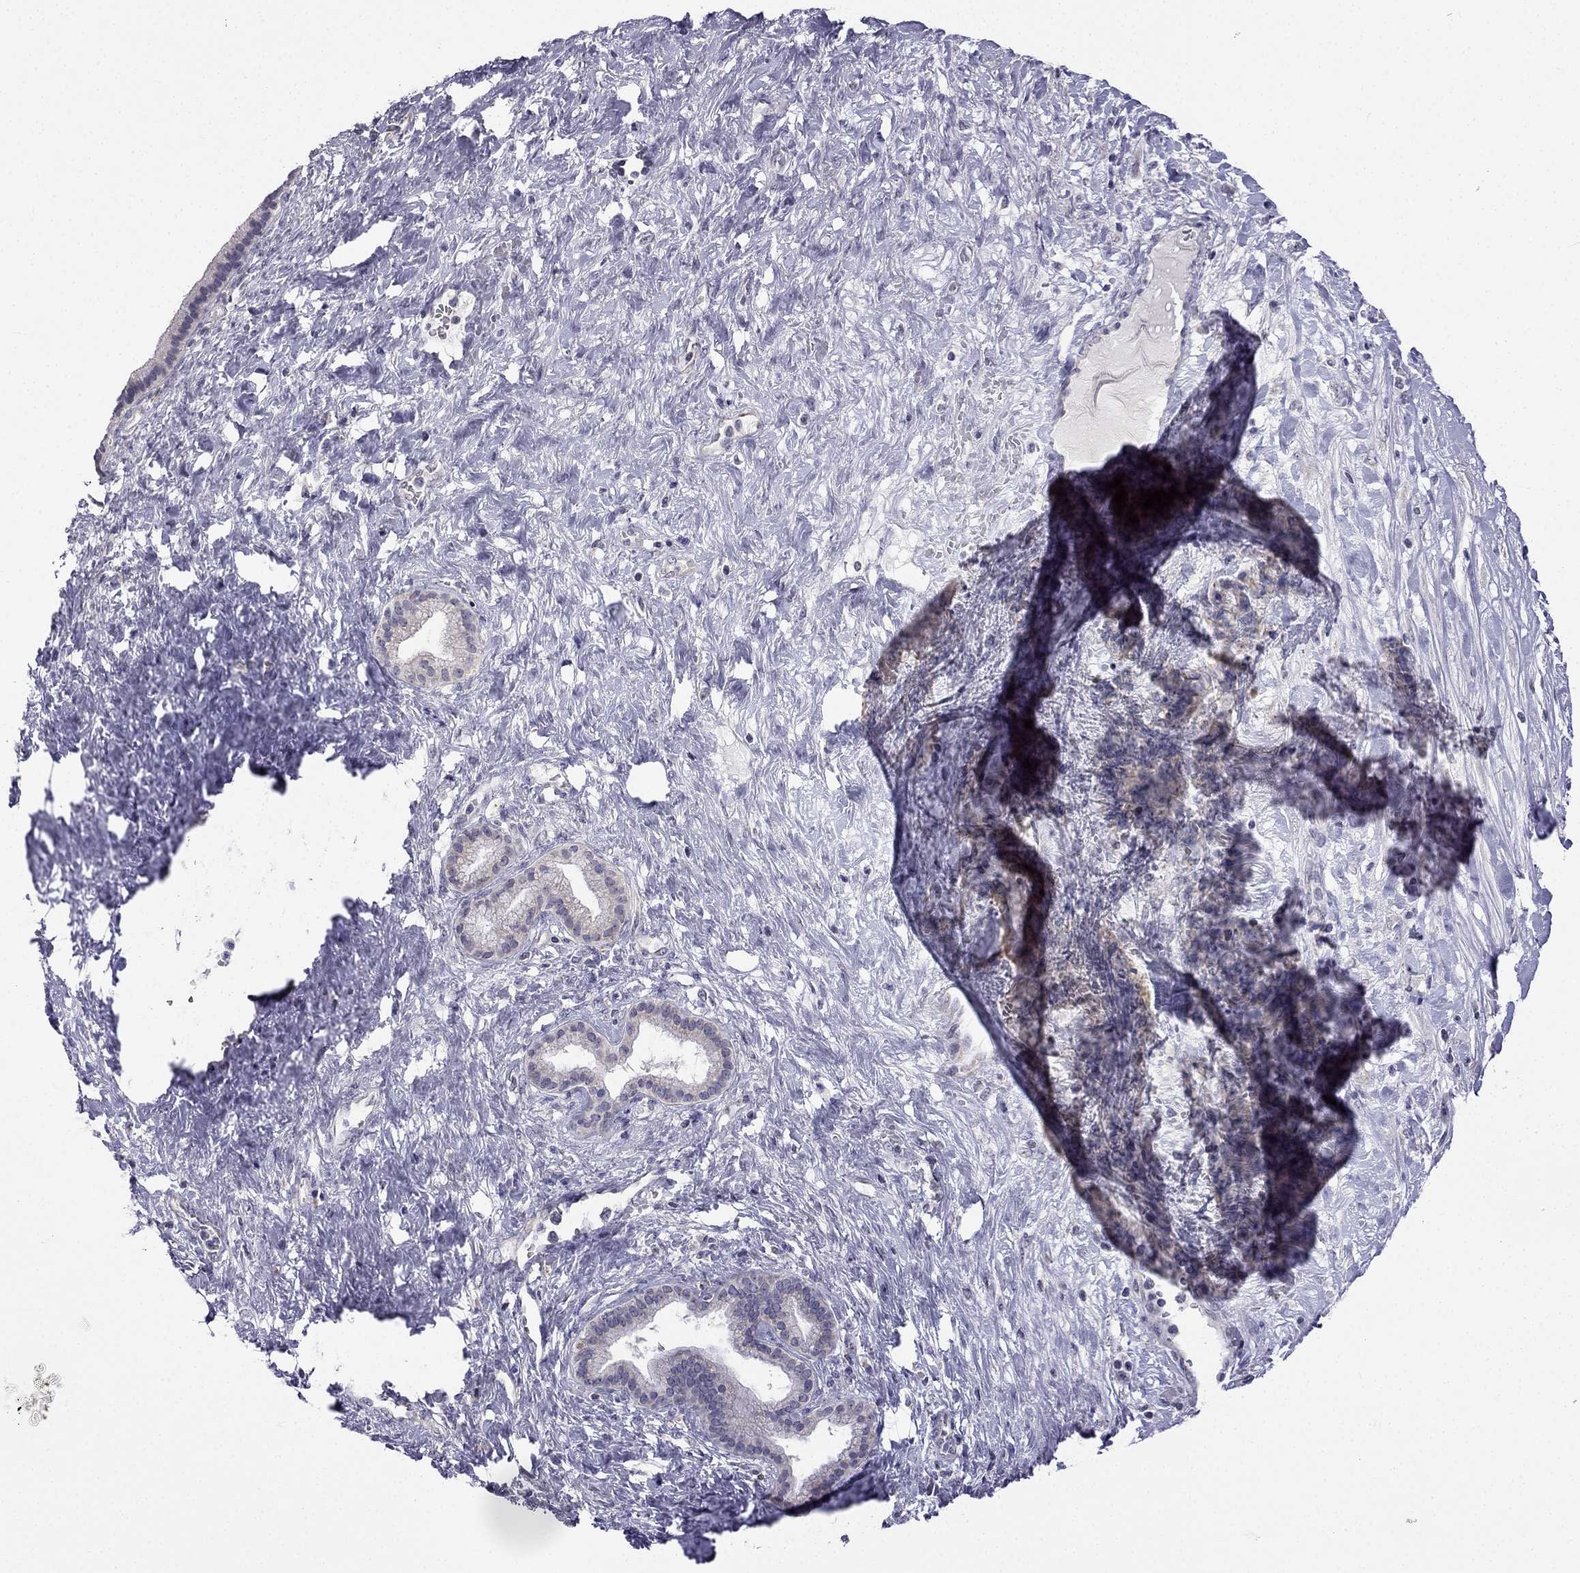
{"staining": {"intensity": "negative", "quantity": "none", "location": "none"}, "tissue": "pancreatic cancer", "cell_type": "Tumor cells", "image_type": "cancer", "snomed": [{"axis": "morphology", "description": "Adenocarcinoma, NOS"}, {"axis": "topography", "description": "Pancreas"}], "caption": "Immunohistochemistry of adenocarcinoma (pancreatic) reveals no expression in tumor cells. (Brightfield microscopy of DAB immunohistochemistry at high magnification).", "gene": "C5orf49", "patient": {"sex": "male", "age": 44}}